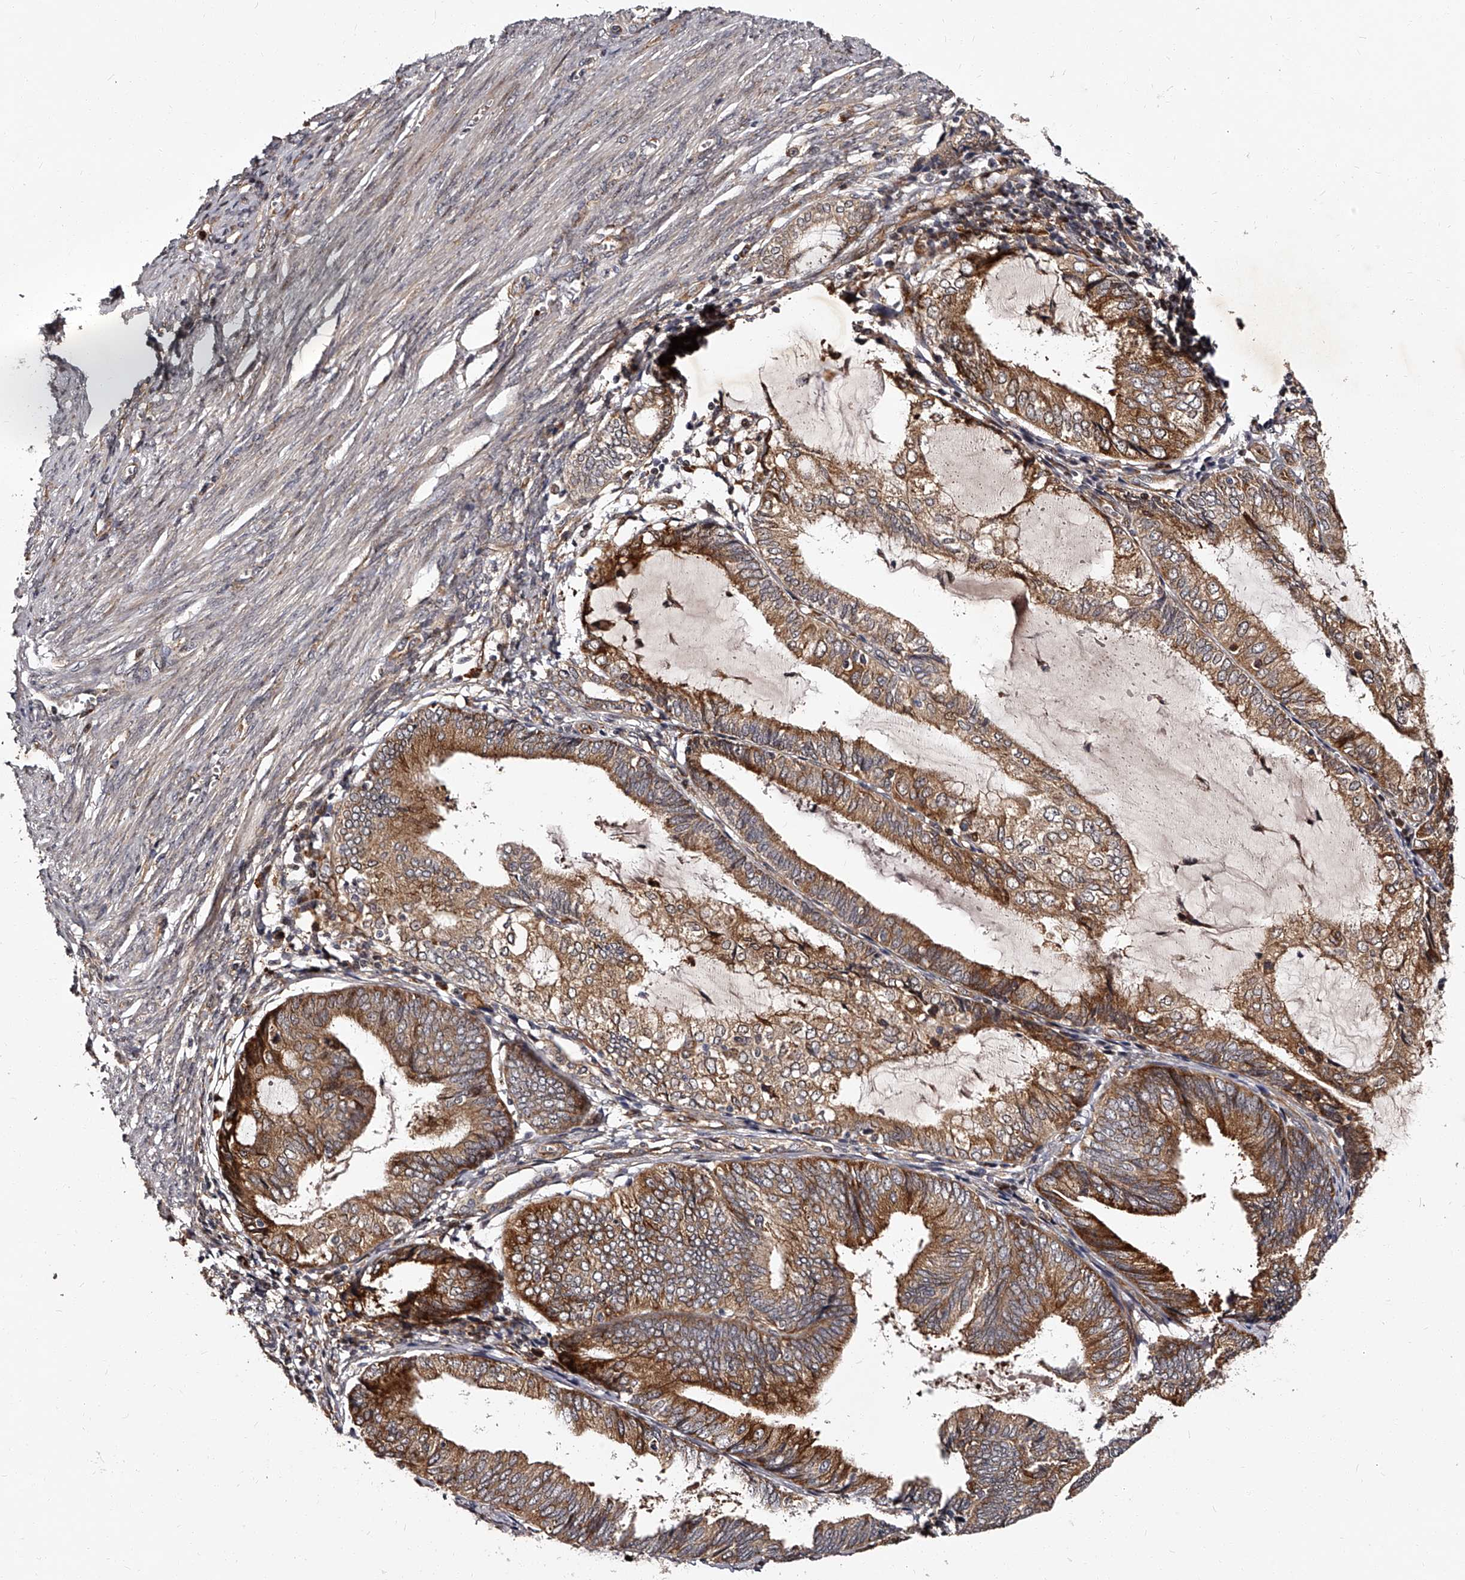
{"staining": {"intensity": "moderate", "quantity": ">75%", "location": "cytoplasmic/membranous"}, "tissue": "endometrial cancer", "cell_type": "Tumor cells", "image_type": "cancer", "snomed": [{"axis": "morphology", "description": "Adenocarcinoma, NOS"}, {"axis": "topography", "description": "Endometrium"}], "caption": "Protein staining displays moderate cytoplasmic/membranous staining in about >75% of tumor cells in endometrial cancer (adenocarcinoma).", "gene": "RSC1A1", "patient": {"sex": "female", "age": 81}}